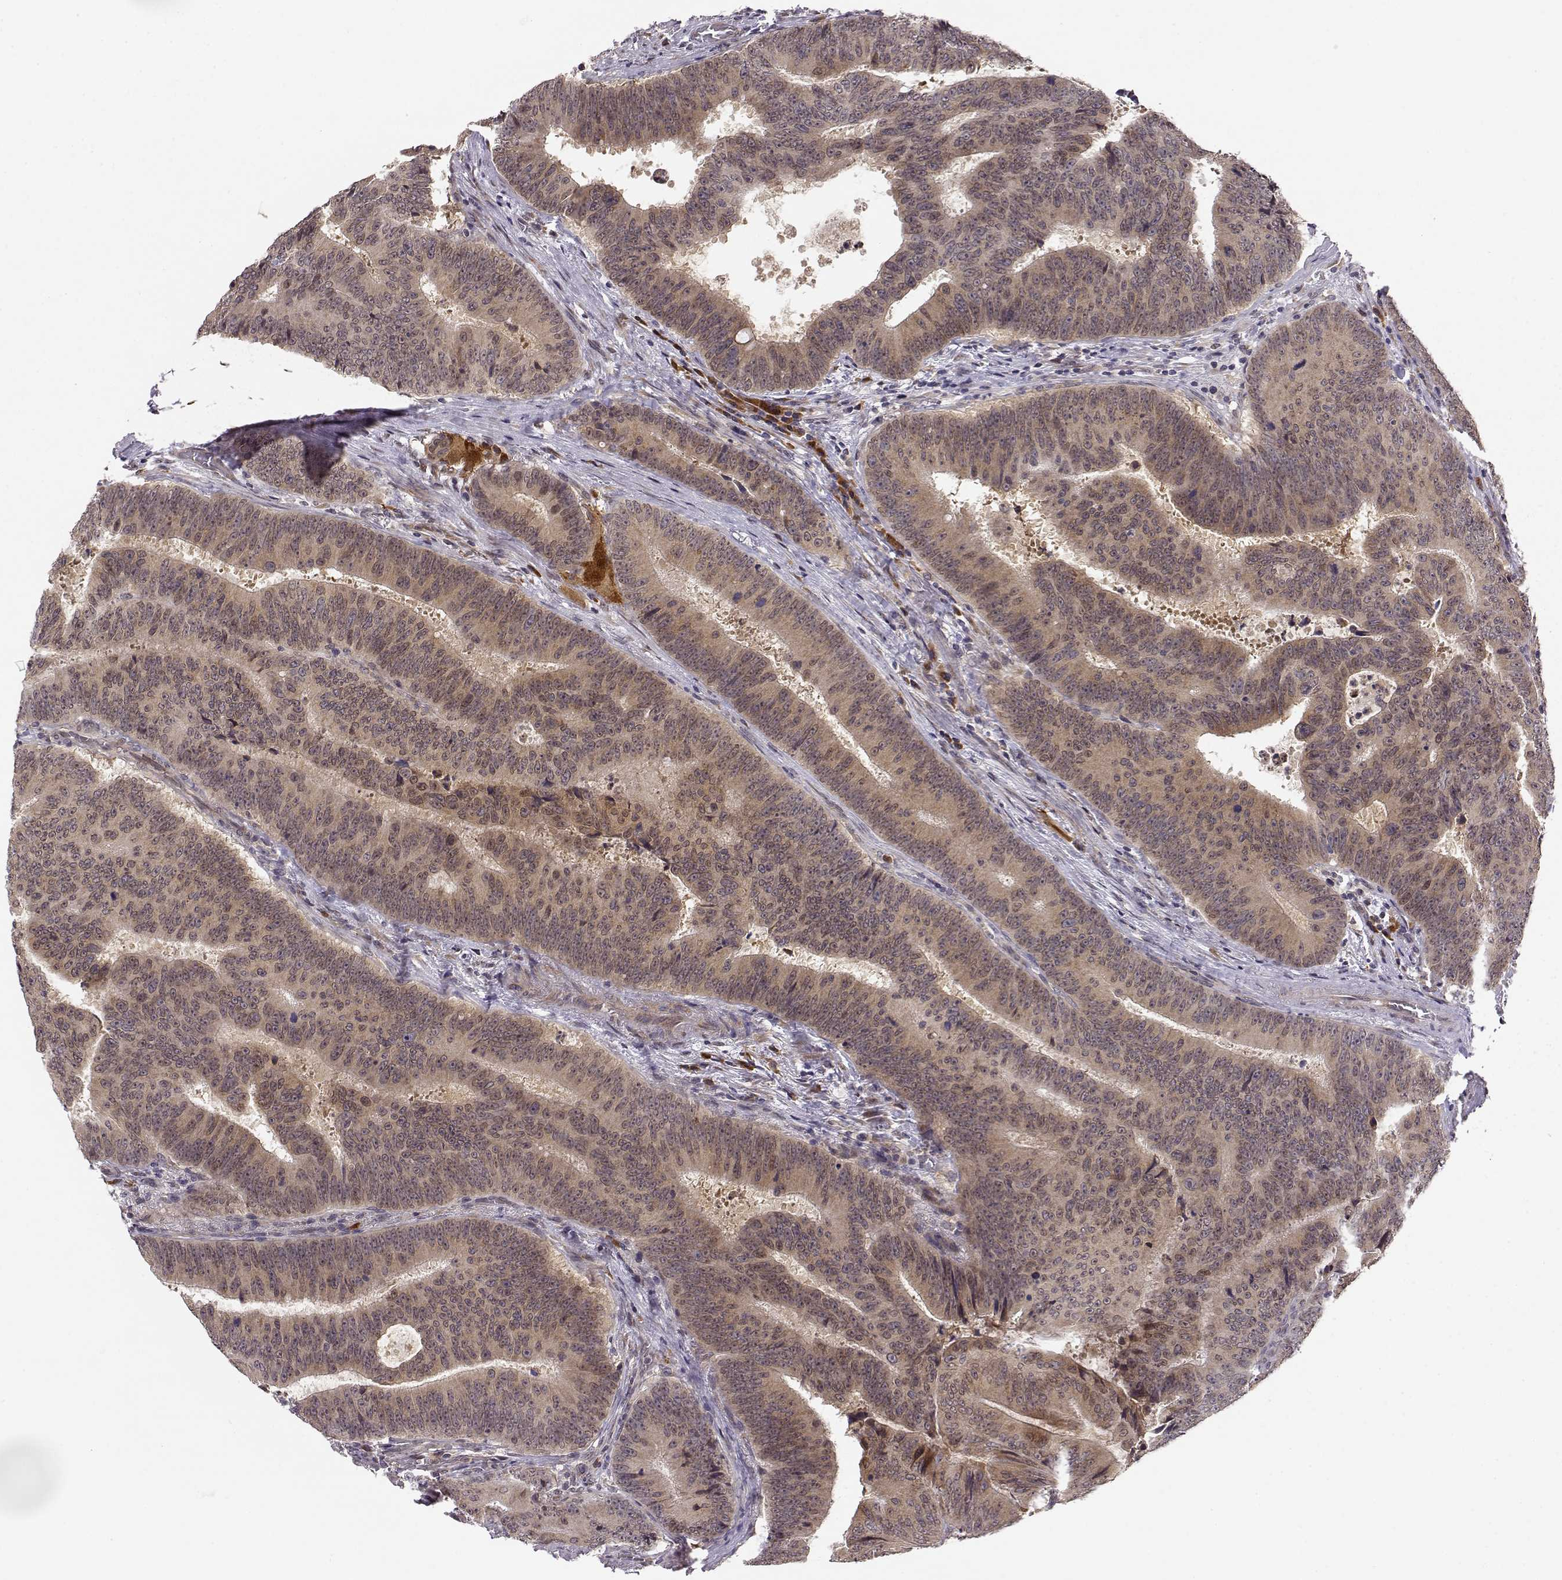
{"staining": {"intensity": "weak", "quantity": ">75%", "location": "cytoplasmic/membranous"}, "tissue": "colorectal cancer", "cell_type": "Tumor cells", "image_type": "cancer", "snomed": [{"axis": "morphology", "description": "Adenocarcinoma, NOS"}, {"axis": "topography", "description": "Colon"}], "caption": "Colorectal cancer was stained to show a protein in brown. There is low levels of weak cytoplasmic/membranous staining in about >75% of tumor cells.", "gene": "ERGIC2", "patient": {"sex": "female", "age": 82}}